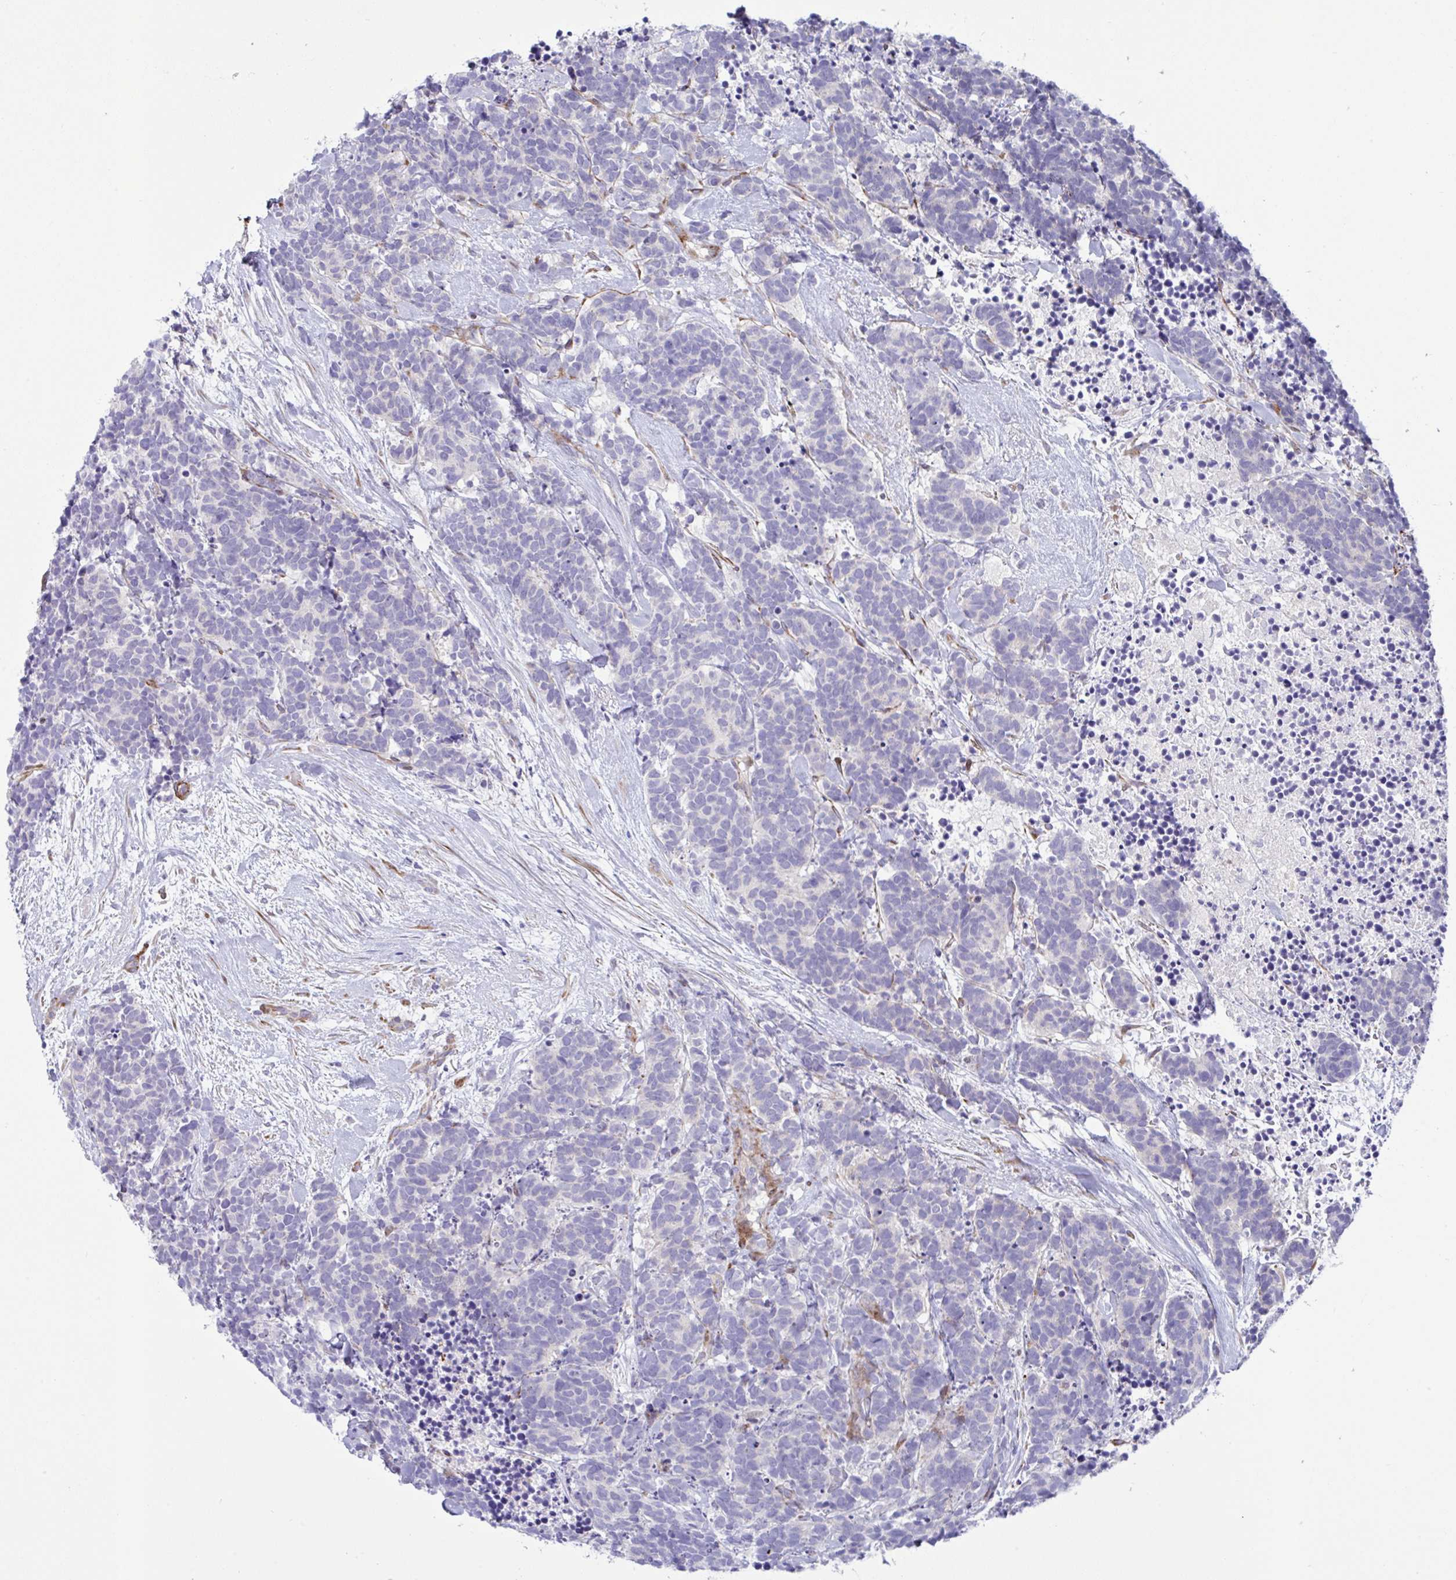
{"staining": {"intensity": "negative", "quantity": "none", "location": "none"}, "tissue": "carcinoid", "cell_type": "Tumor cells", "image_type": "cancer", "snomed": [{"axis": "morphology", "description": "Carcinoma, NOS"}, {"axis": "morphology", "description": "Carcinoid, malignant, NOS"}, {"axis": "topography", "description": "Prostate"}], "caption": "Tumor cells show no significant protein expression in carcinoid (malignant).", "gene": "ZNF713", "patient": {"sex": "male", "age": 57}}